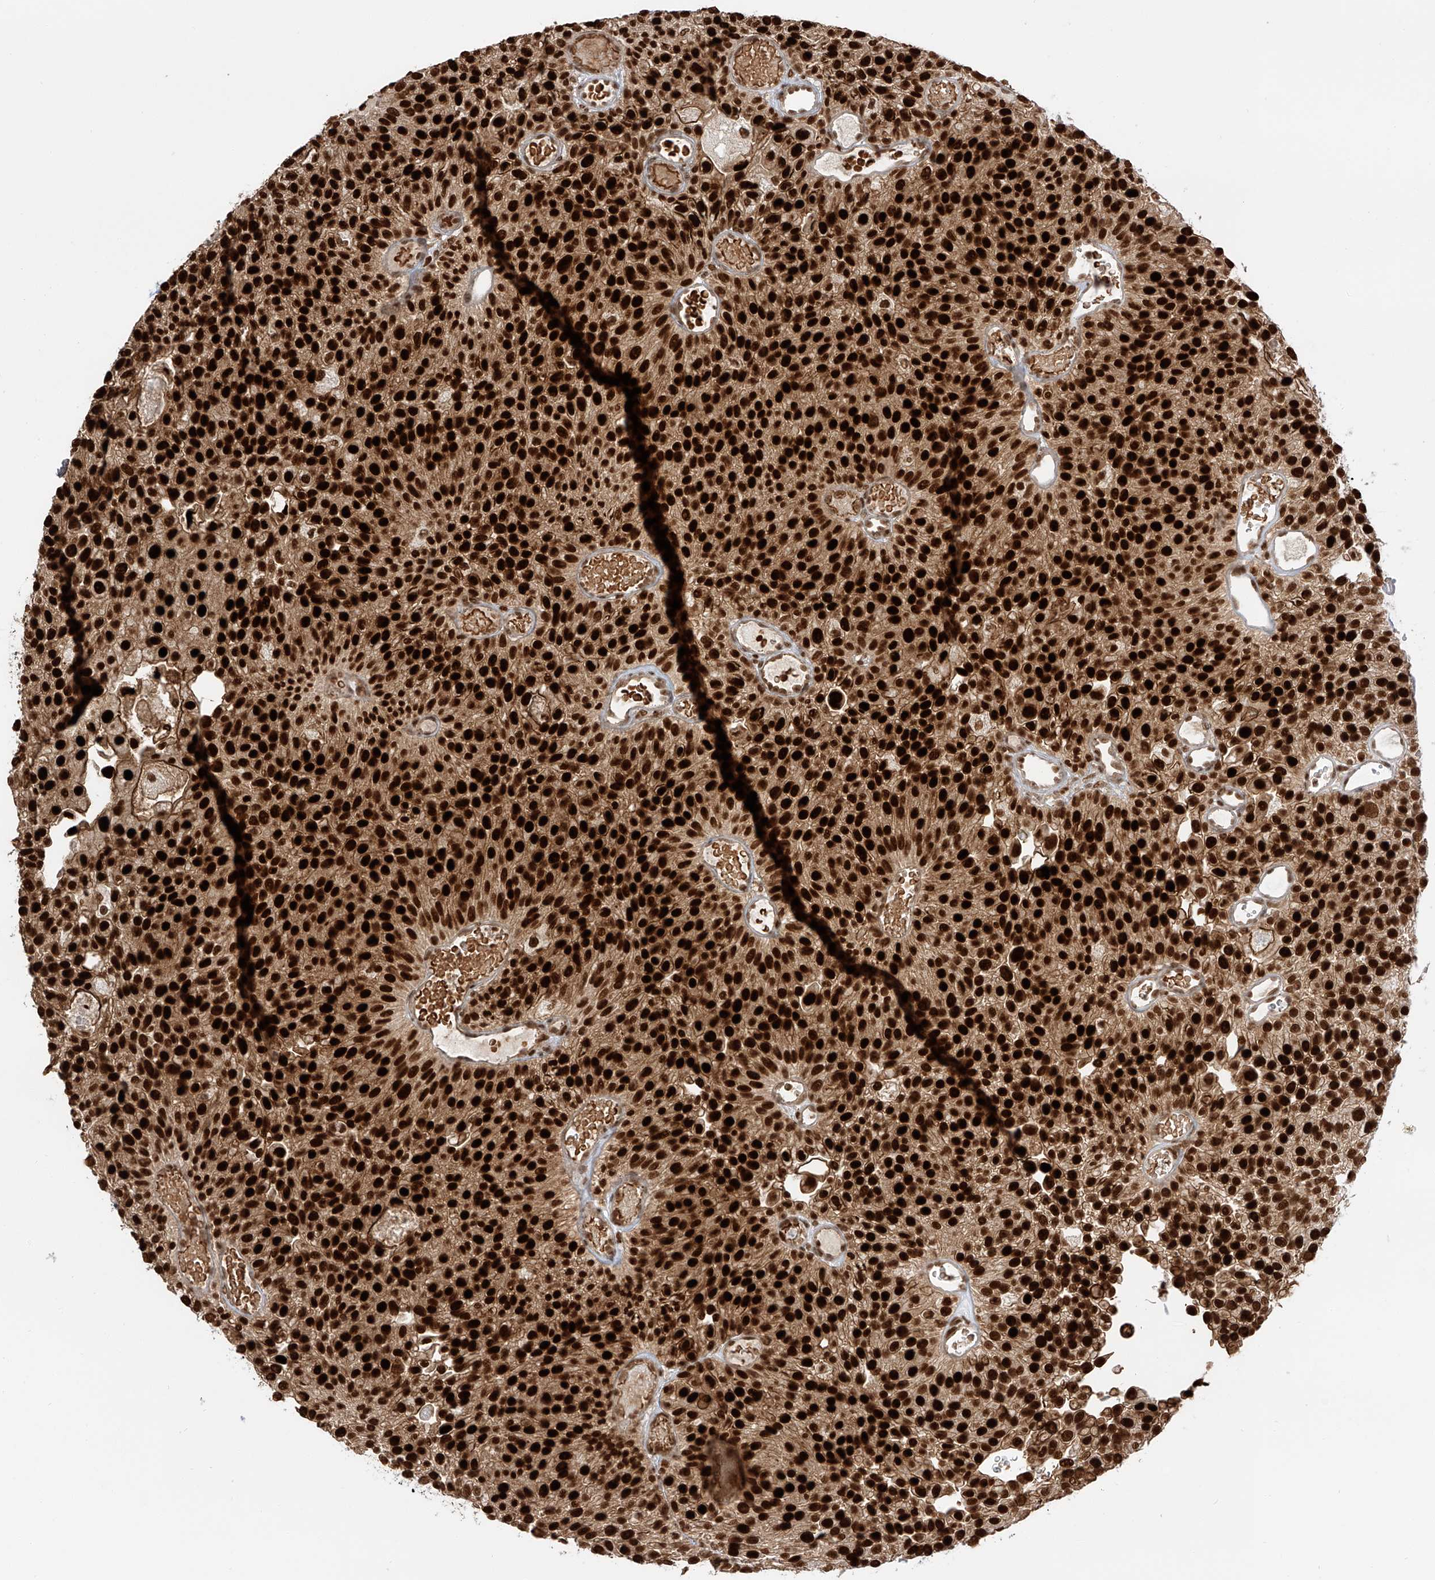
{"staining": {"intensity": "strong", "quantity": ">75%", "location": "cytoplasmic/membranous,nuclear"}, "tissue": "urothelial cancer", "cell_type": "Tumor cells", "image_type": "cancer", "snomed": [{"axis": "morphology", "description": "Urothelial carcinoma, Low grade"}, {"axis": "topography", "description": "Urinary bladder"}], "caption": "Immunohistochemical staining of urothelial cancer exhibits high levels of strong cytoplasmic/membranous and nuclear staining in about >75% of tumor cells.", "gene": "POGK", "patient": {"sex": "male", "age": 78}}